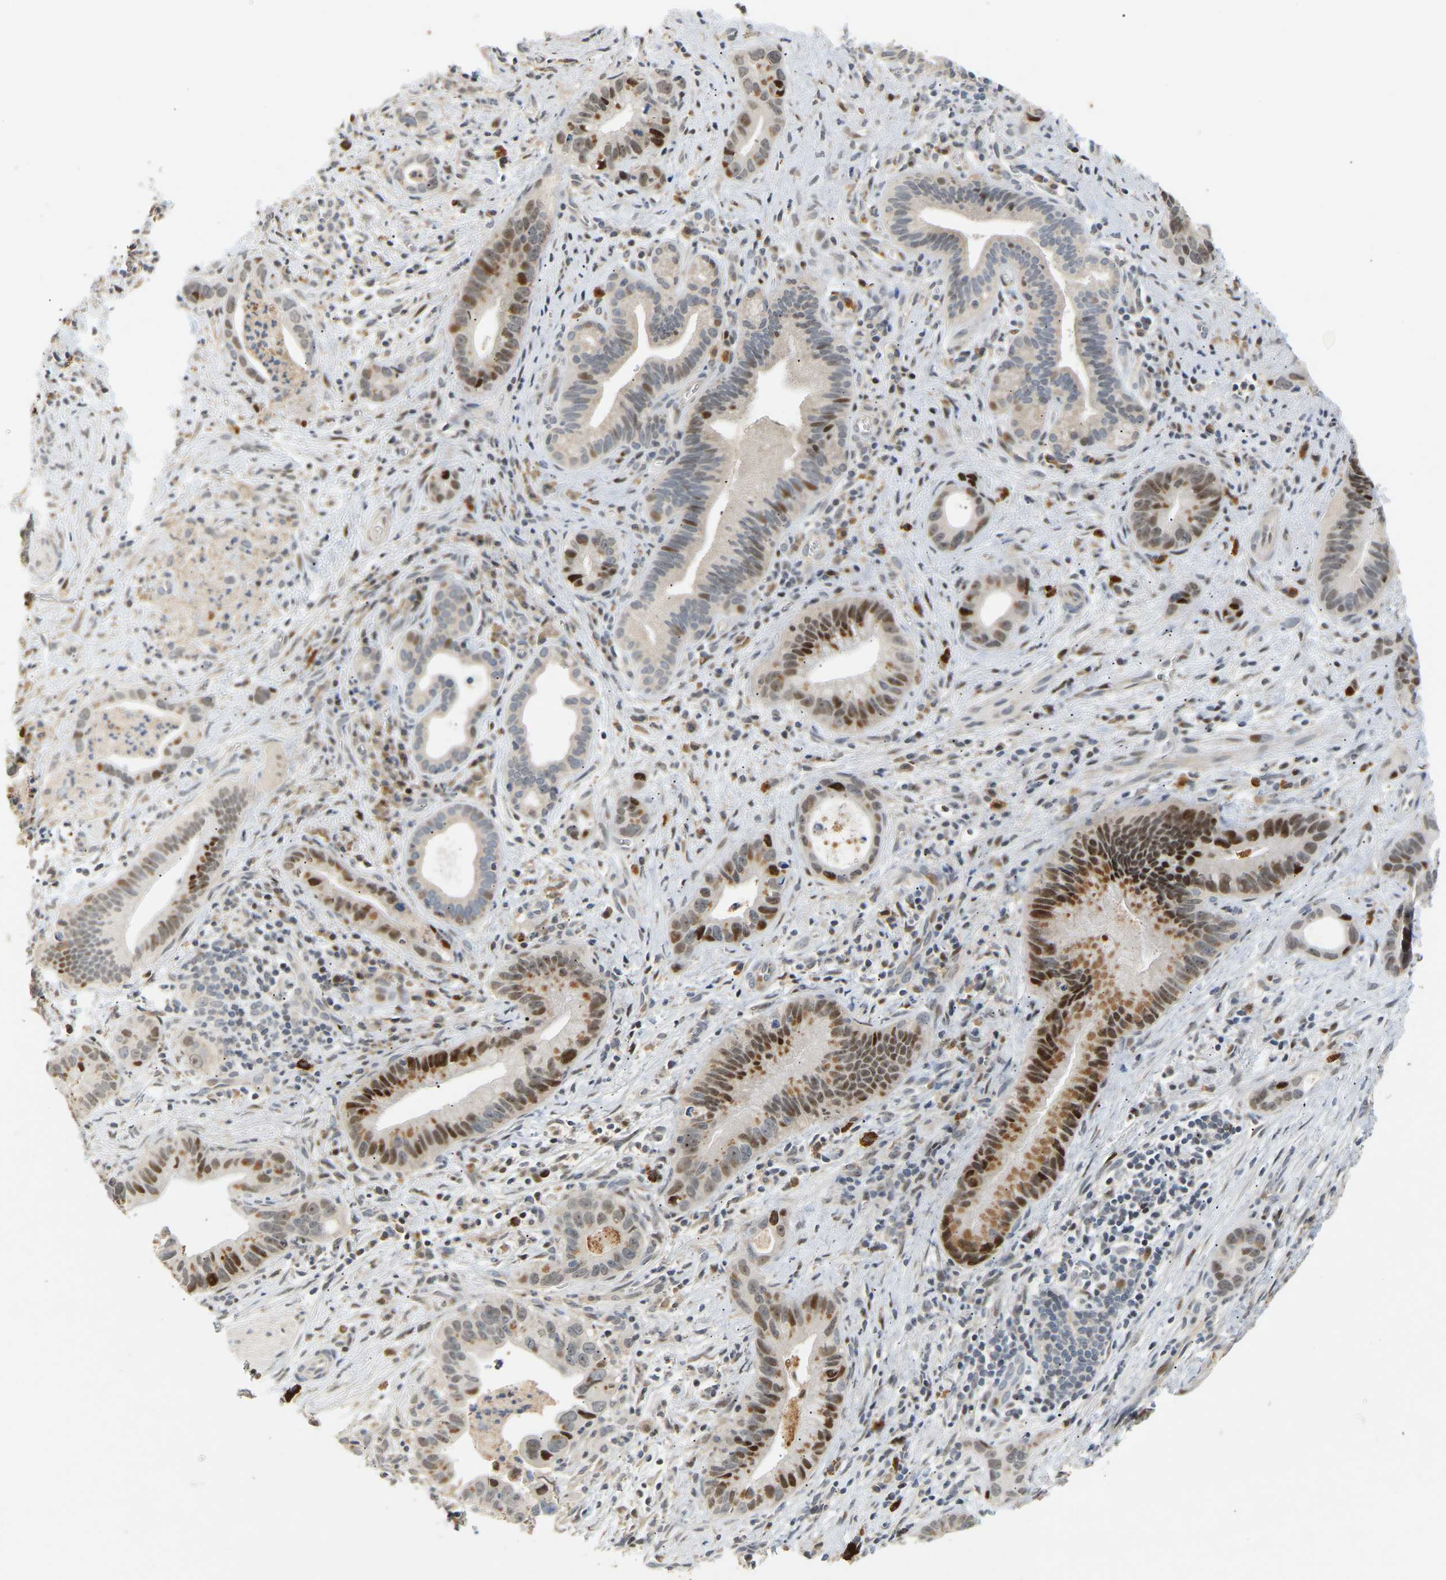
{"staining": {"intensity": "moderate", "quantity": "25%-75%", "location": "nuclear"}, "tissue": "liver cancer", "cell_type": "Tumor cells", "image_type": "cancer", "snomed": [{"axis": "morphology", "description": "Cholangiocarcinoma"}, {"axis": "topography", "description": "Liver"}], "caption": "A brown stain labels moderate nuclear positivity of a protein in human liver cholangiocarcinoma tumor cells.", "gene": "PTPN4", "patient": {"sex": "female", "age": 55}}